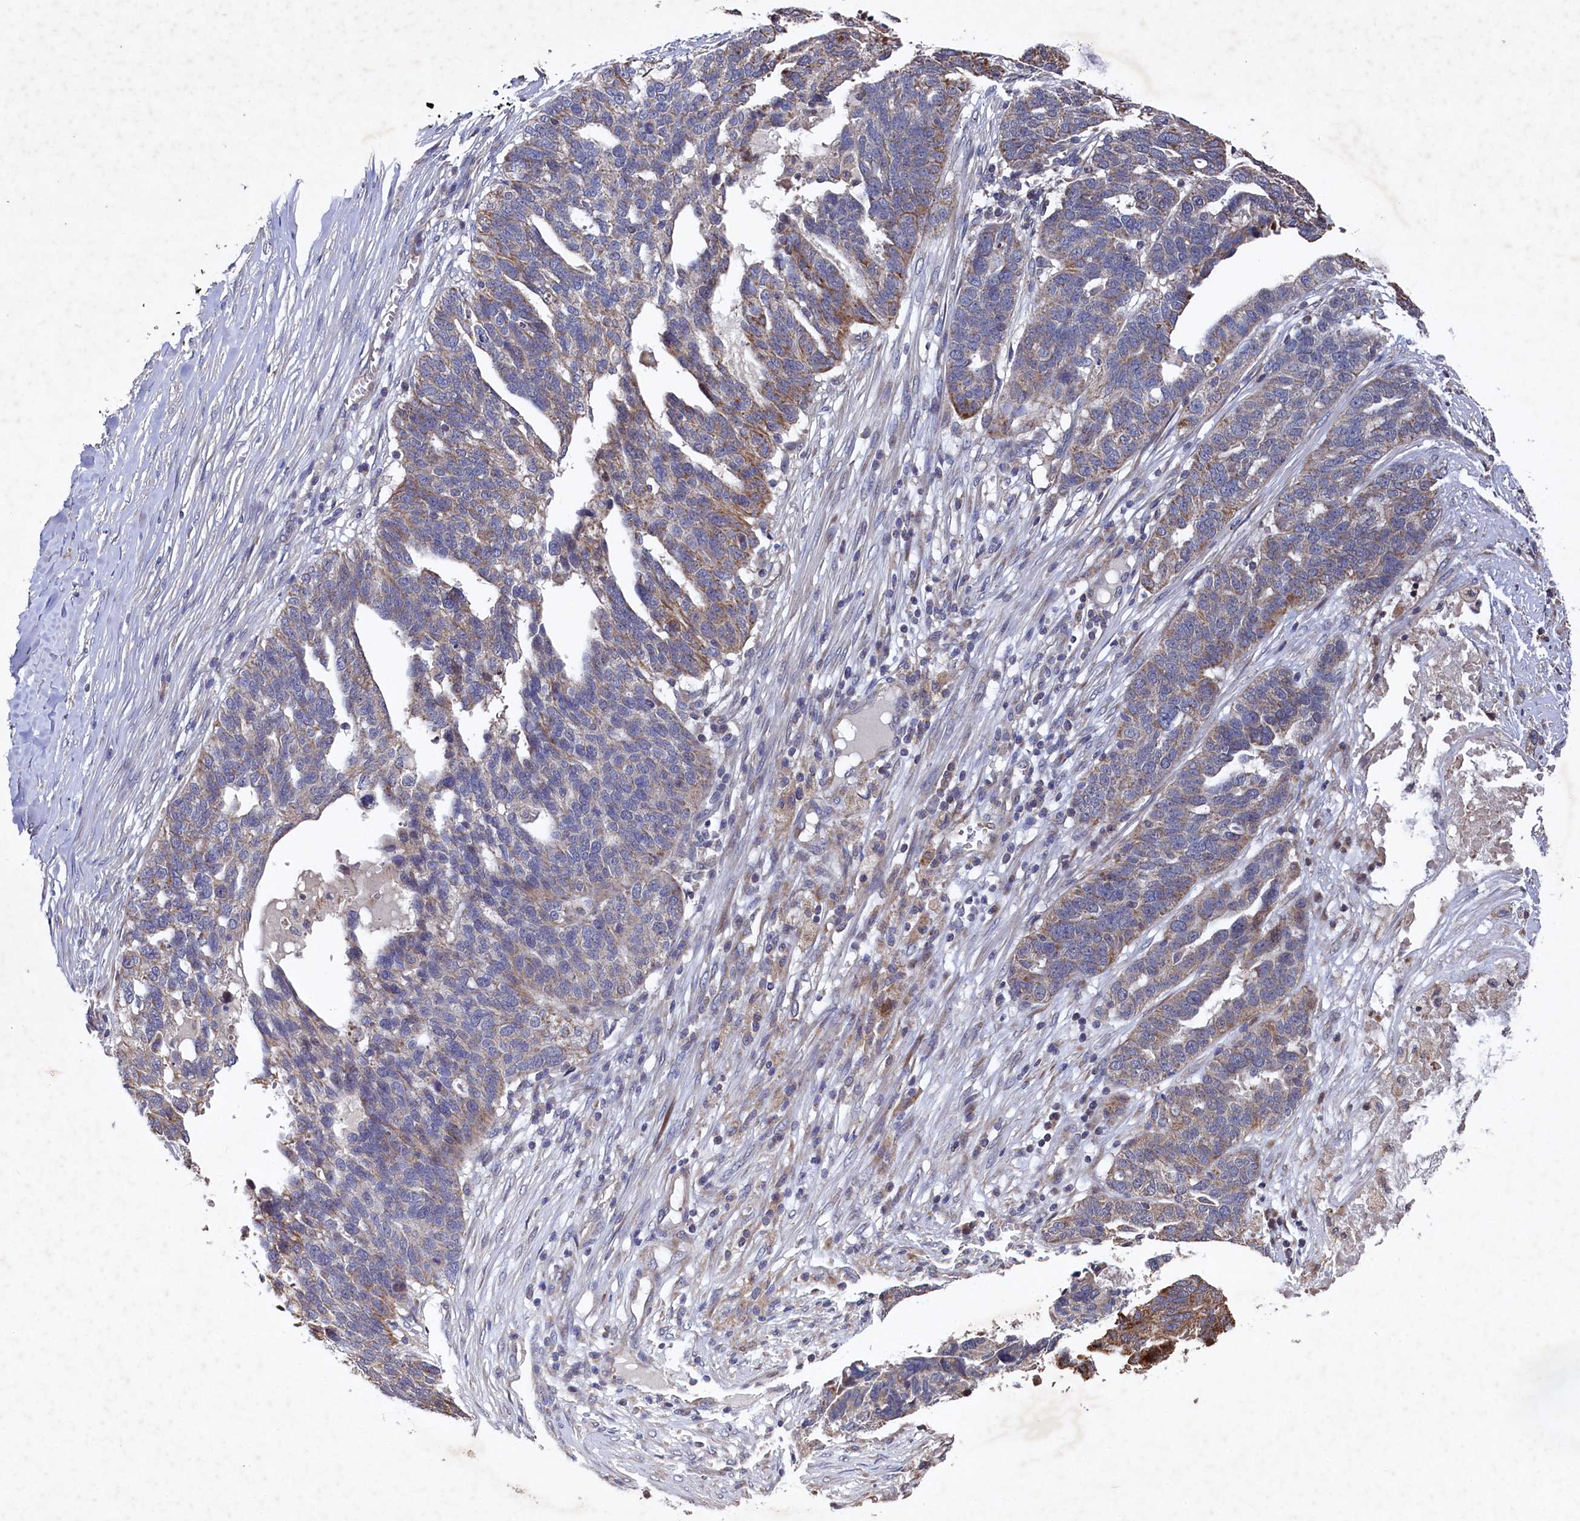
{"staining": {"intensity": "moderate", "quantity": "<25%", "location": "cytoplasmic/membranous"}, "tissue": "ovarian cancer", "cell_type": "Tumor cells", "image_type": "cancer", "snomed": [{"axis": "morphology", "description": "Cystadenocarcinoma, serous, NOS"}, {"axis": "topography", "description": "Ovary"}], "caption": "A histopathology image showing moderate cytoplasmic/membranous positivity in about <25% of tumor cells in serous cystadenocarcinoma (ovarian), as visualized by brown immunohistochemical staining.", "gene": "SUPV3L1", "patient": {"sex": "female", "age": 59}}